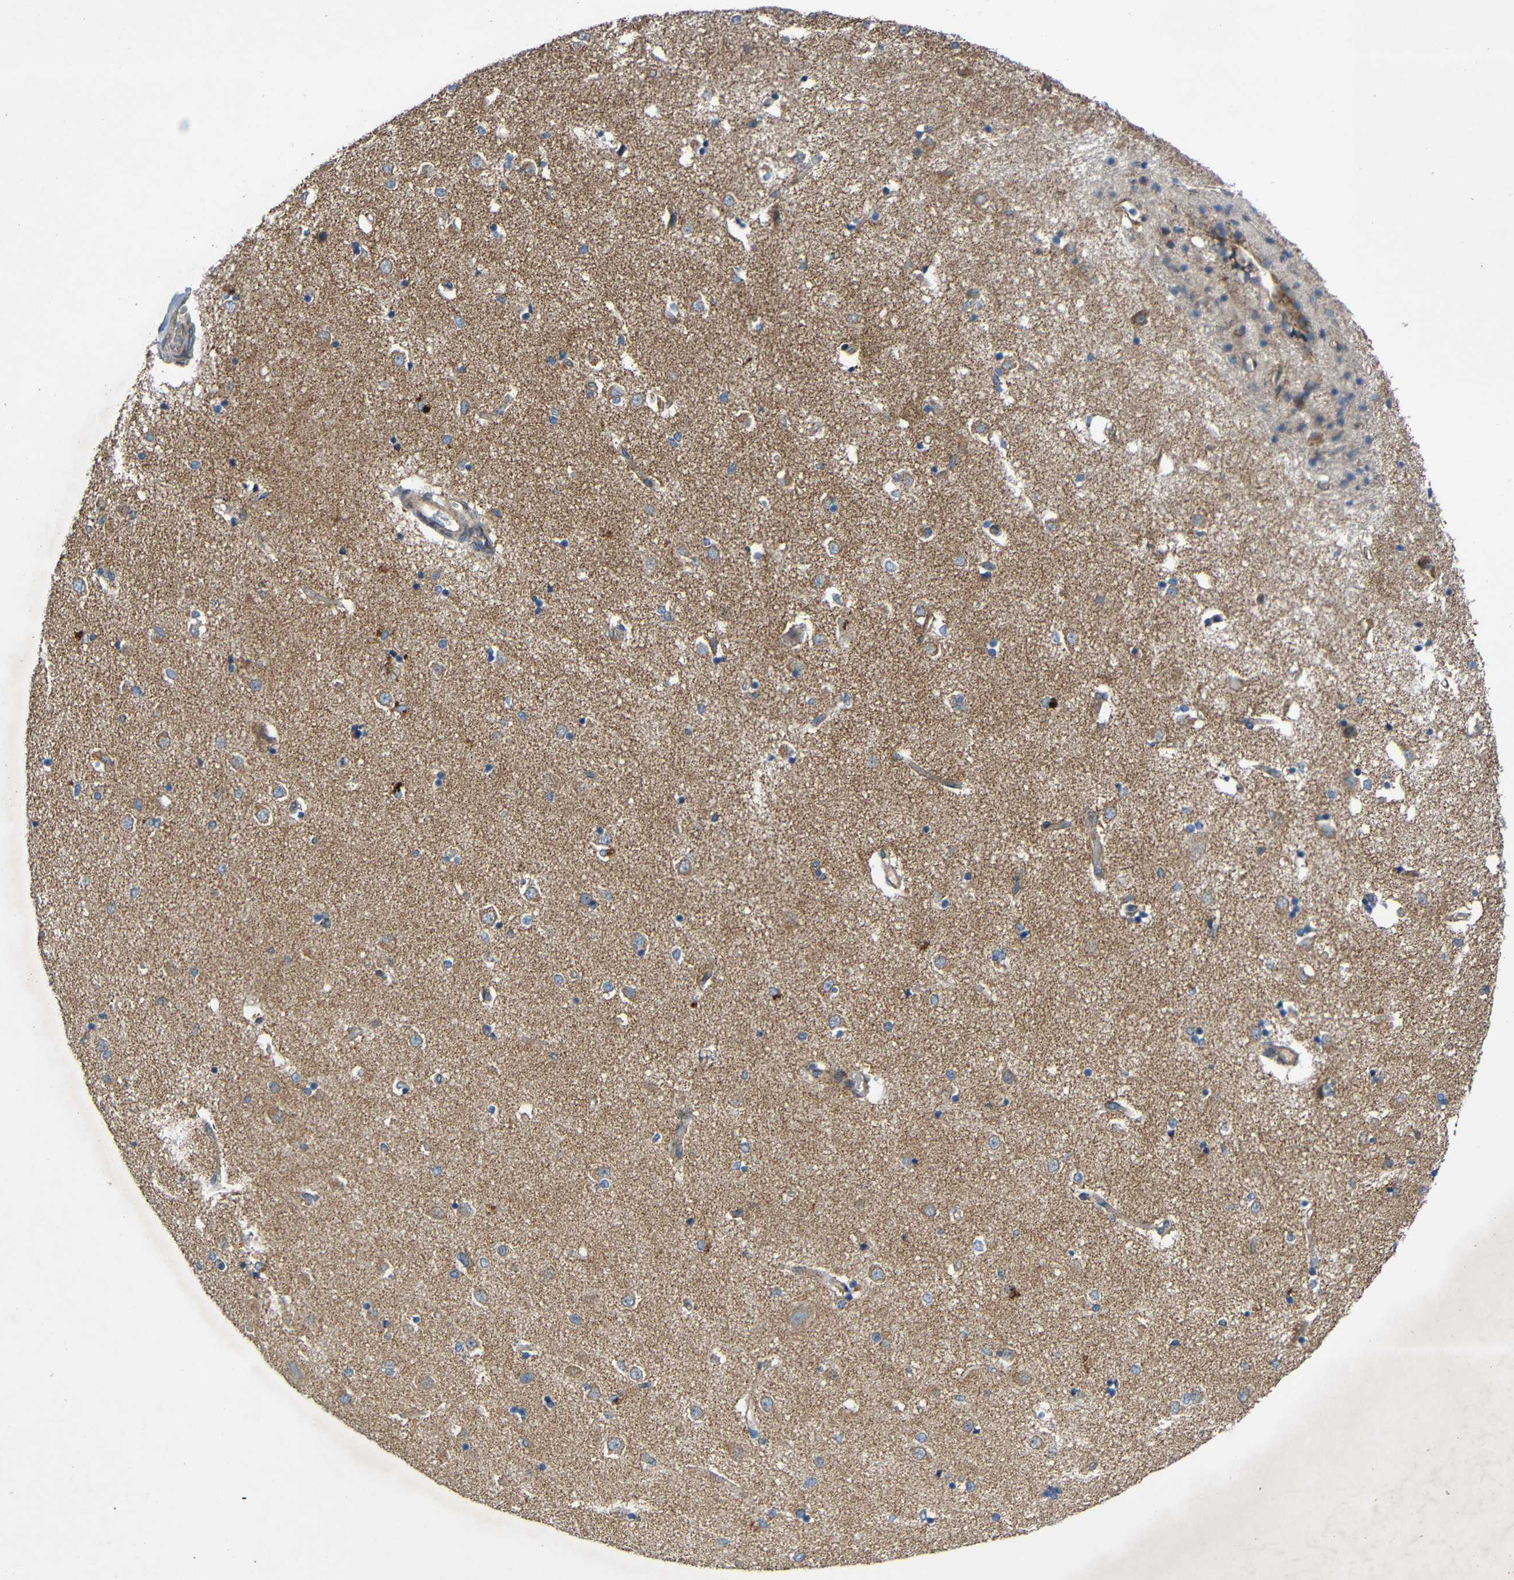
{"staining": {"intensity": "weak", "quantity": "<25%", "location": "cytoplasmic/membranous"}, "tissue": "caudate", "cell_type": "Glial cells", "image_type": "normal", "snomed": [{"axis": "morphology", "description": "Normal tissue, NOS"}, {"axis": "topography", "description": "Lateral ventricle wall"}], "caption": "A micrograph of human caudate is negative for staining in glial cells.", "gene": "TMEM25", "patient": {"sex": "female", "age": 54}}